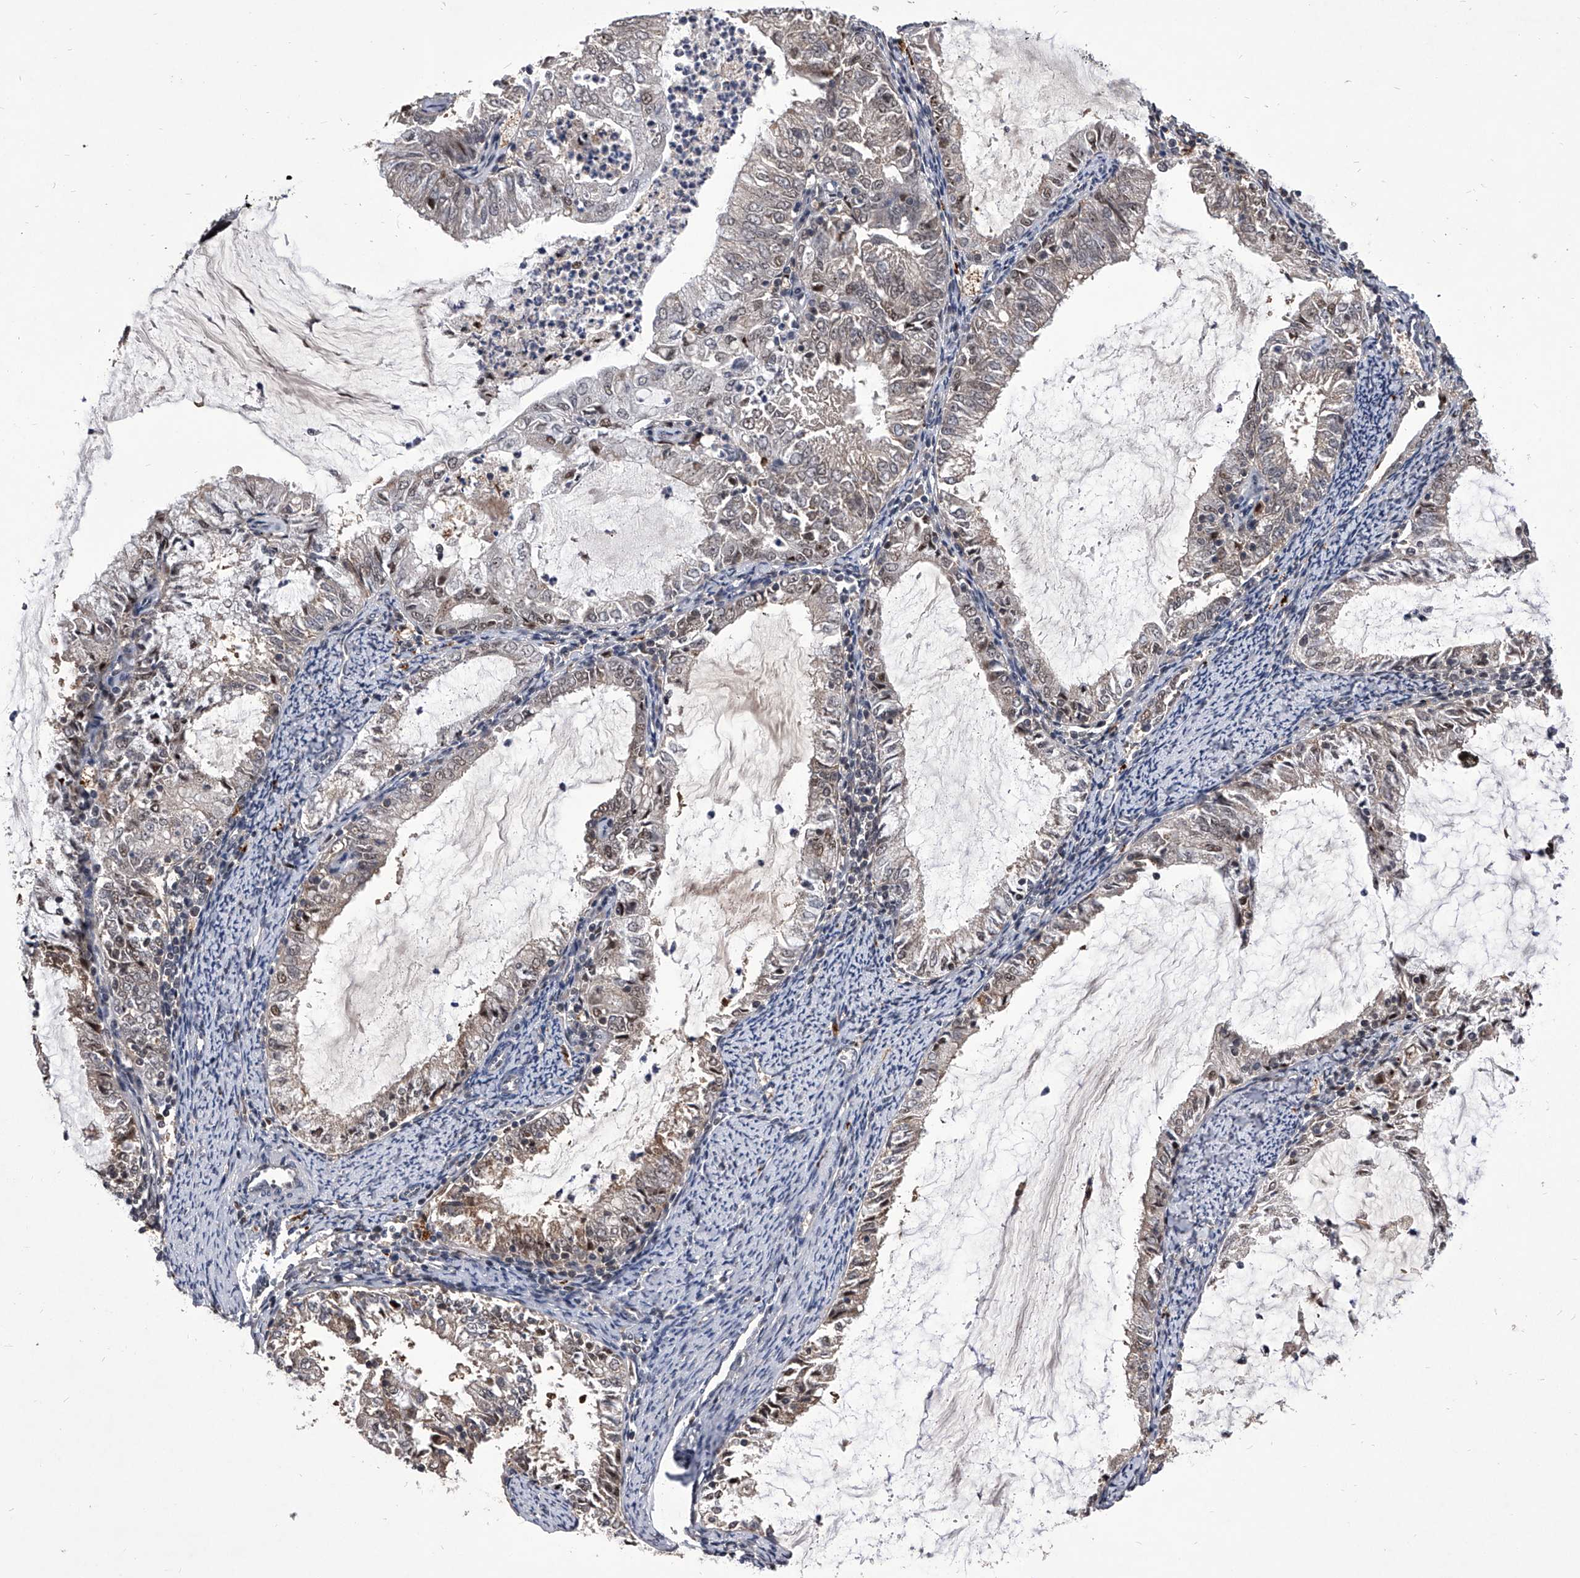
{"staining": {"intensity": "weak", "quantity": "25%-75%", "location": "nuclear"}, "tissue": "endometrial cancer", "cell_type": "Tumor cells", "image_type": "cancer", "snomed": [{"axis": "morphology", "description": "Adenocarcinoma, NOS"}, {"axis": "topography", "description": "Endometrium"}], "caption": "A photomicrograph showing weak nuclear positivity in approximately 25%-75% of tumor cells in endometrial cancer (adenocarcinoma), as visualized by brown immunohistochemical staining.", "gene": "CMTR1", "patient": {"sex": "female", "age": 57}}